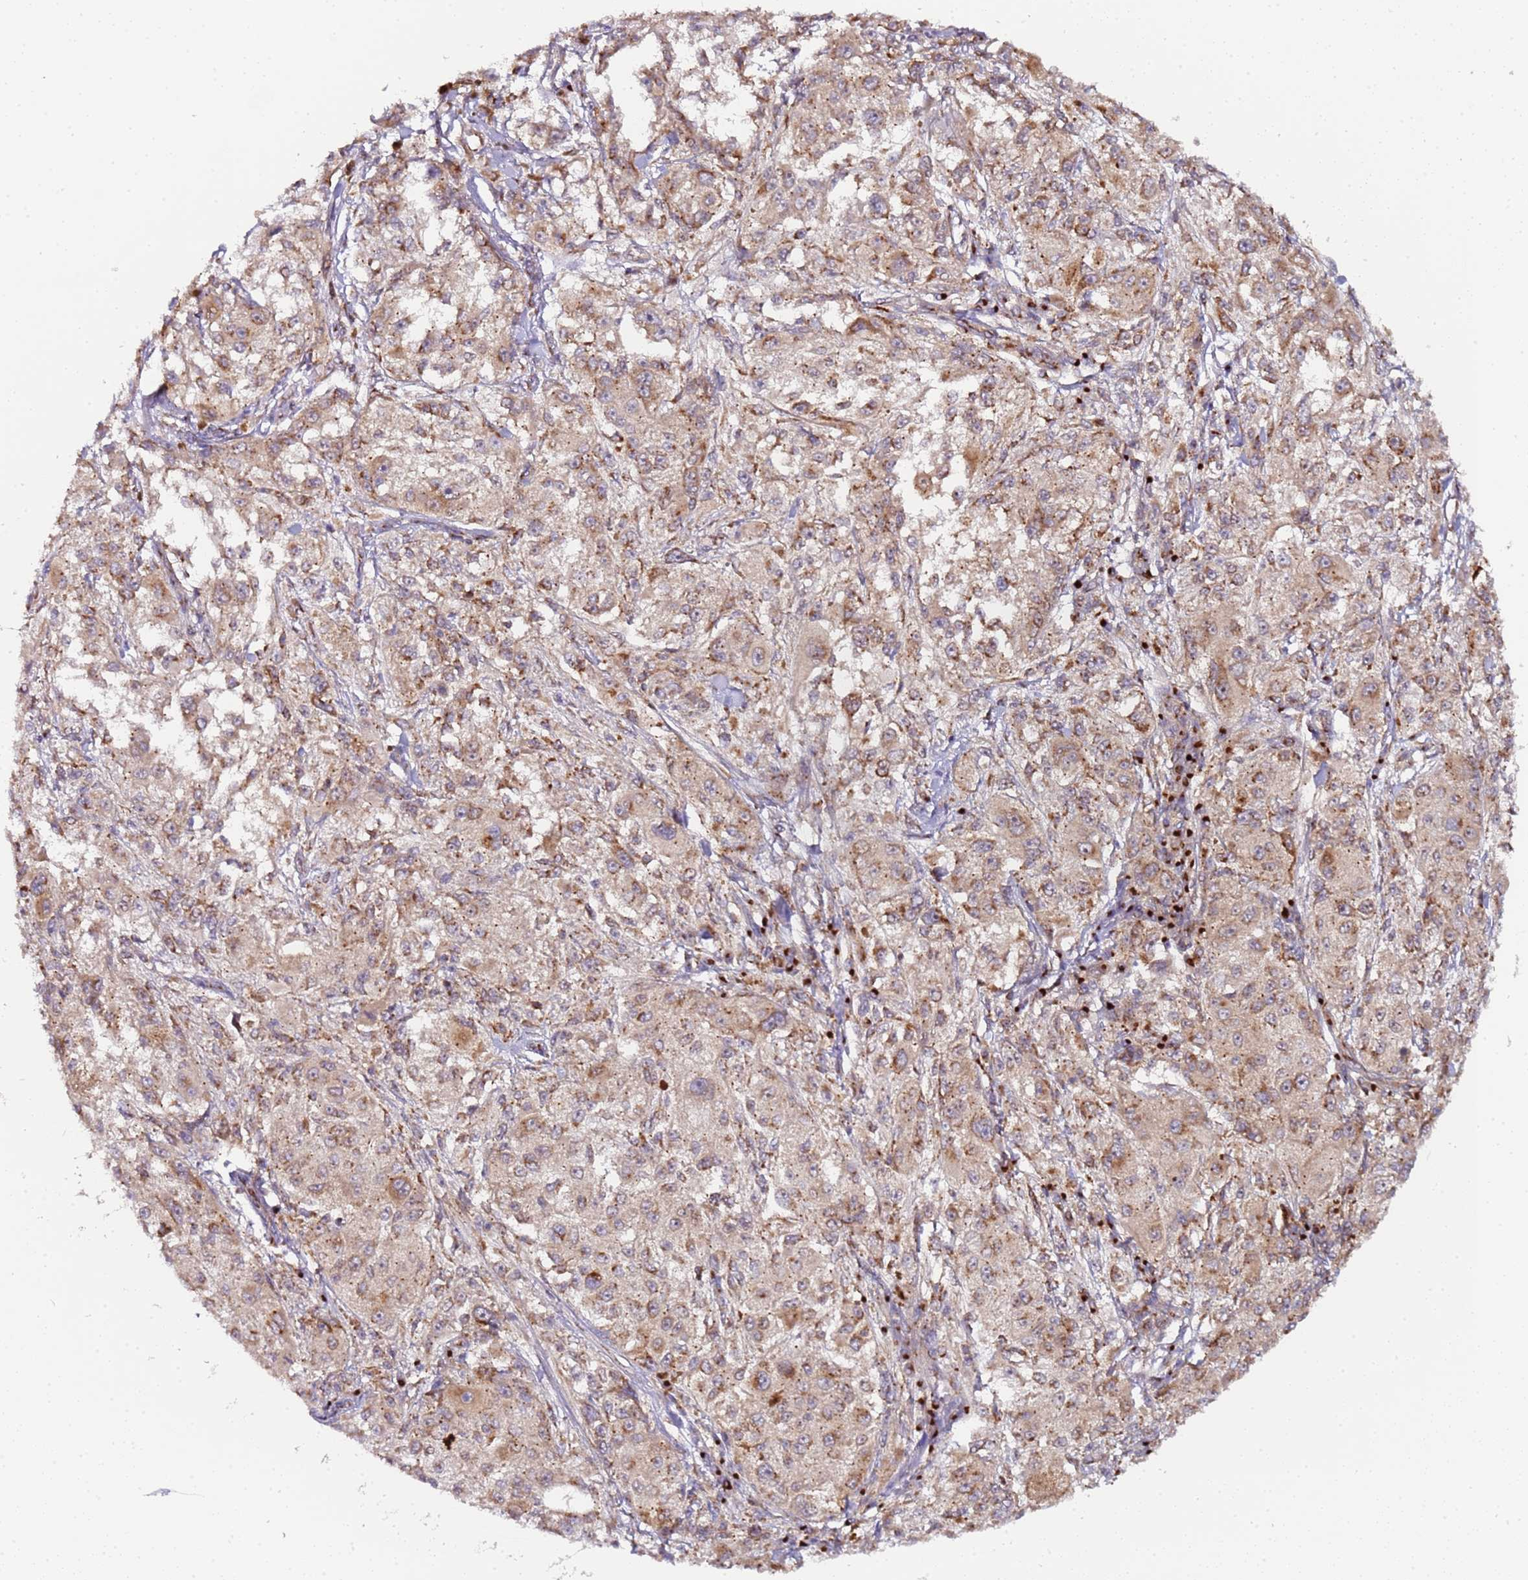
{"staining": {"intensity": "moderate", "quantity": ">75%", "location": "cytoplasmic/membranous"}, "tissue": "melanoma", "cell_type": "Tumor cells", "image_type": "cancer", "snomed": [{"axis": "morphology", "description": "Necrosis, NOS"}, {"axis": "morphology", "description": "Malignant melanoma, NOS"}, {"axis": "topography", "description": "Skin"}], "caption": "Immunohistochemical staining of malignant melanoma reveals medium levels of moderate cytoplasmic/membranous protein expression in approximately >75% of tumor cells. (DAB = brown stain, brightfield microscopy at high magnification).", "gene": "MRPL49", "patient": {"sex": "female", "age": 87}}